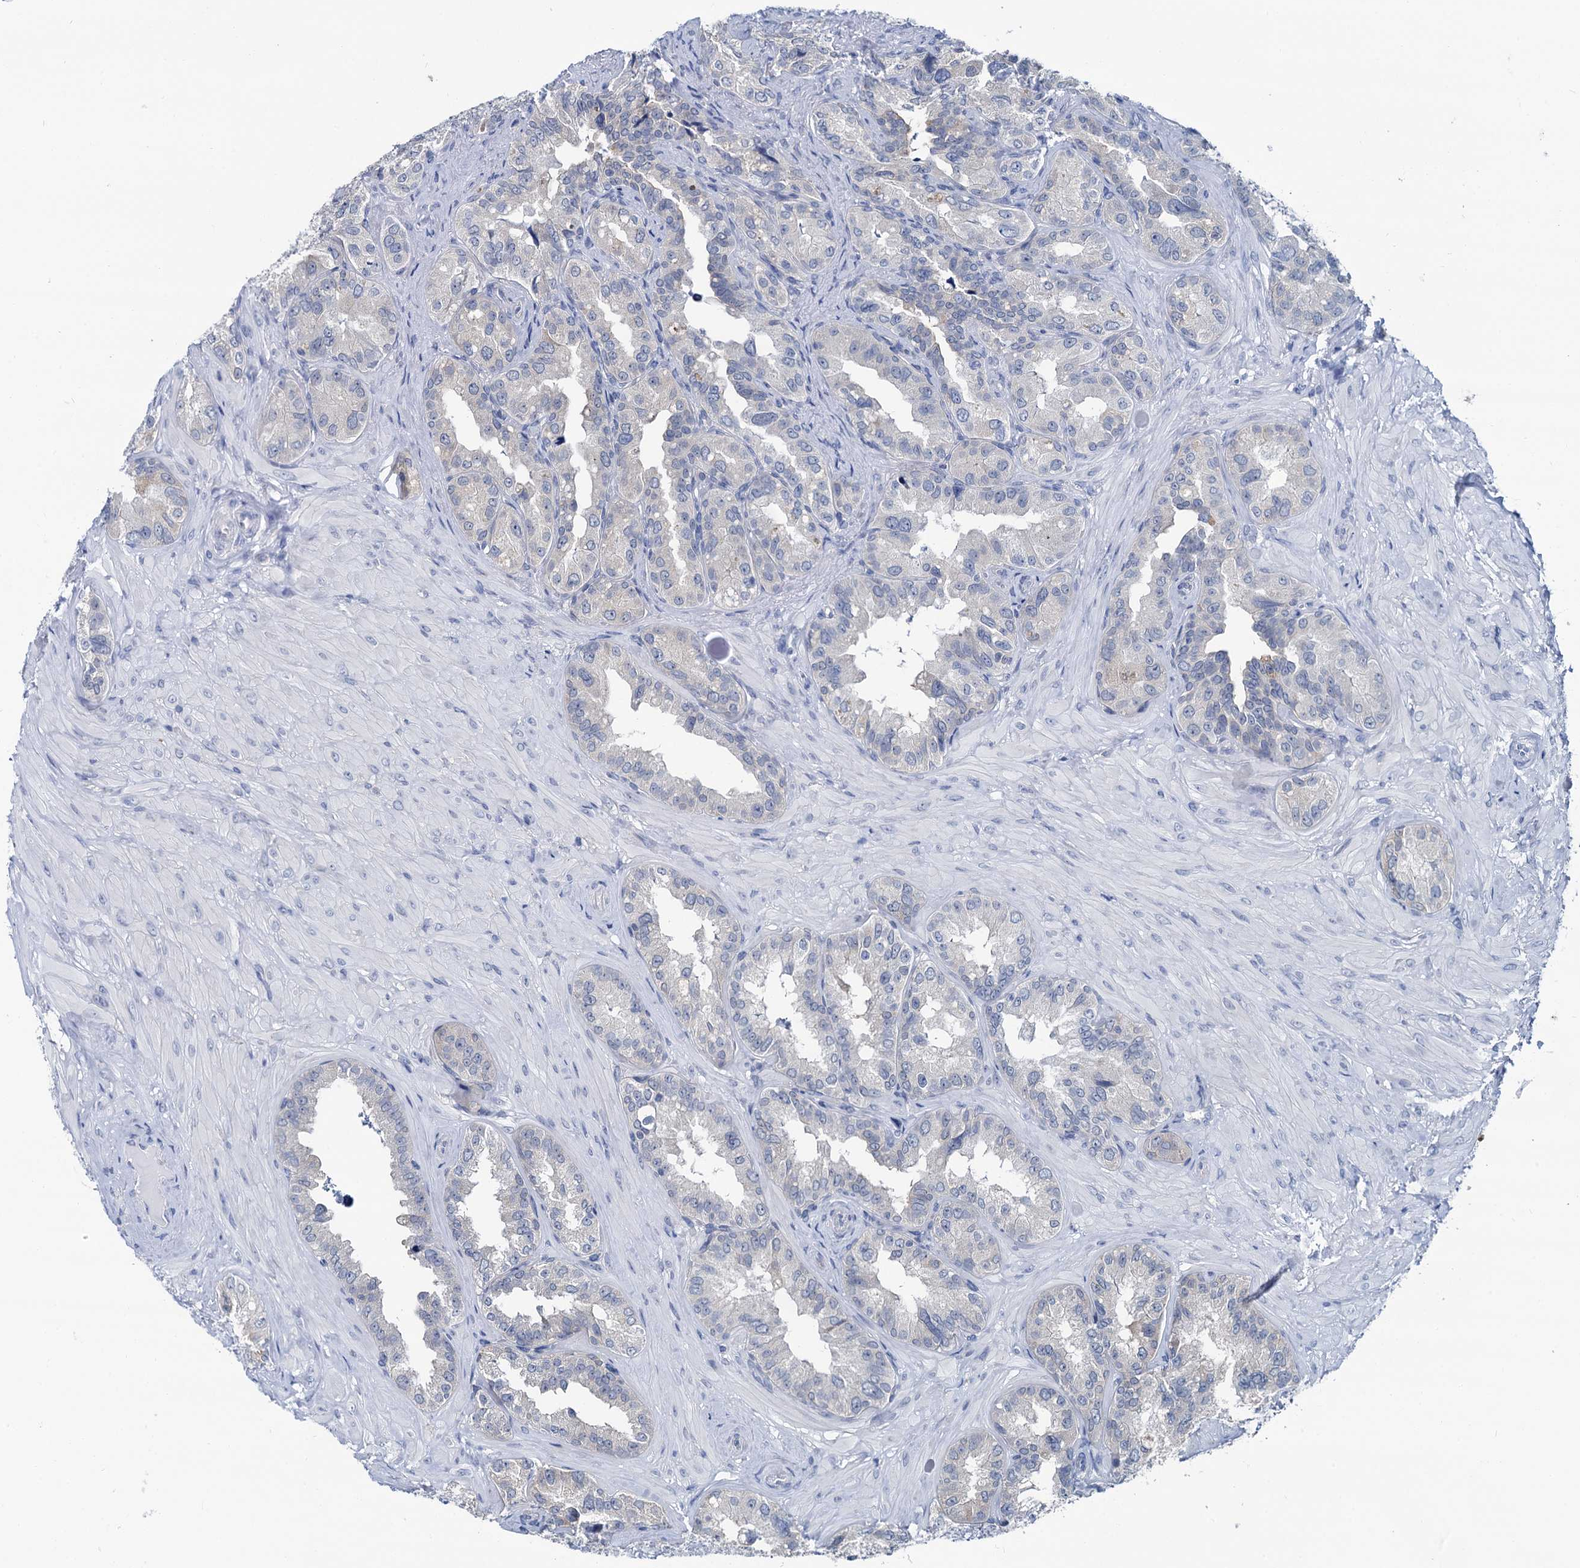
{"staining": {"intensity": "negative", "quantity": "none", "location": "none"}, "tissue": "seminal vesicle", "cell_type": "Glandular cells", "image_type": "normal", "snomed": [{"axis": "morphology", "description": "Normal tissue, NOS"}, {"axis": "topography", "description": "Seminal veicle"}, {"axis": "topography", "description": "Peripheral nerve tissue"}], "caption": "Glandular cells show no significant positivity in unremarkable seminal vesicle. (IHC, brightfield microscopy, high magnification).", "gene": "MIOX", "patient": {"sex": "male", "age": 67}}